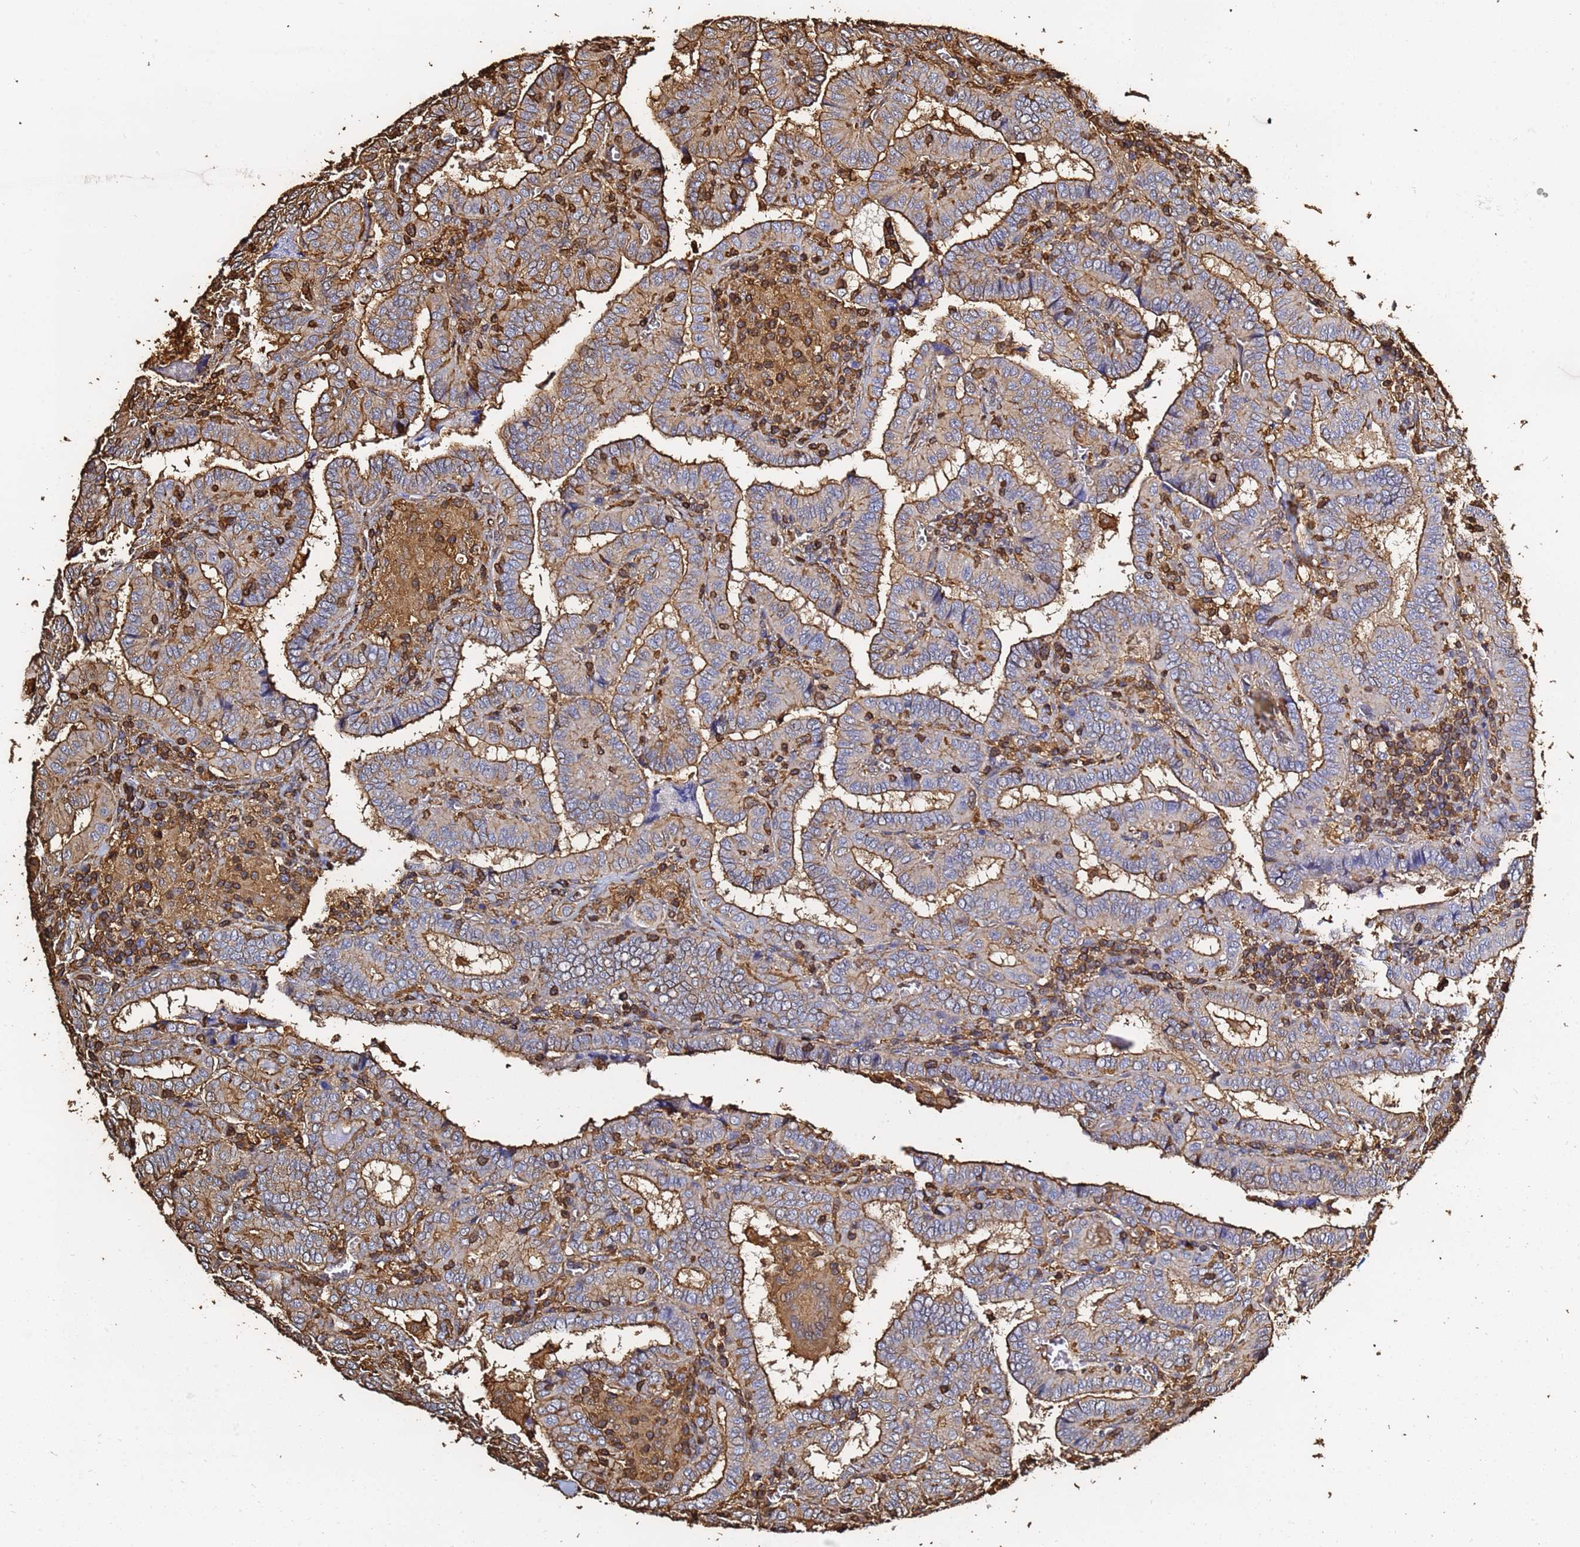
{"staining": {"intensity": "strong", "quantity": ">75%", "location": "cytoplasmic/membranous"}, "tissue": "thyroid cancer", "cell_type": "Tumor cells", "image_type": "cancer", "snomed": [{"axis": "morphology", "description": "Papillary adenocarcinoma, NOS"}, {"axis": "topography", "description": "Thyroid gland"}], "caption": "Human papillary adenocarcinoma (thyroid) stained with a brown dye shows strong cytoplasmic/membranous positive positivity in approximately >75% of tumor cells.", "gene": "ACTB", "patient": {"sex": "female", "age": 72}}